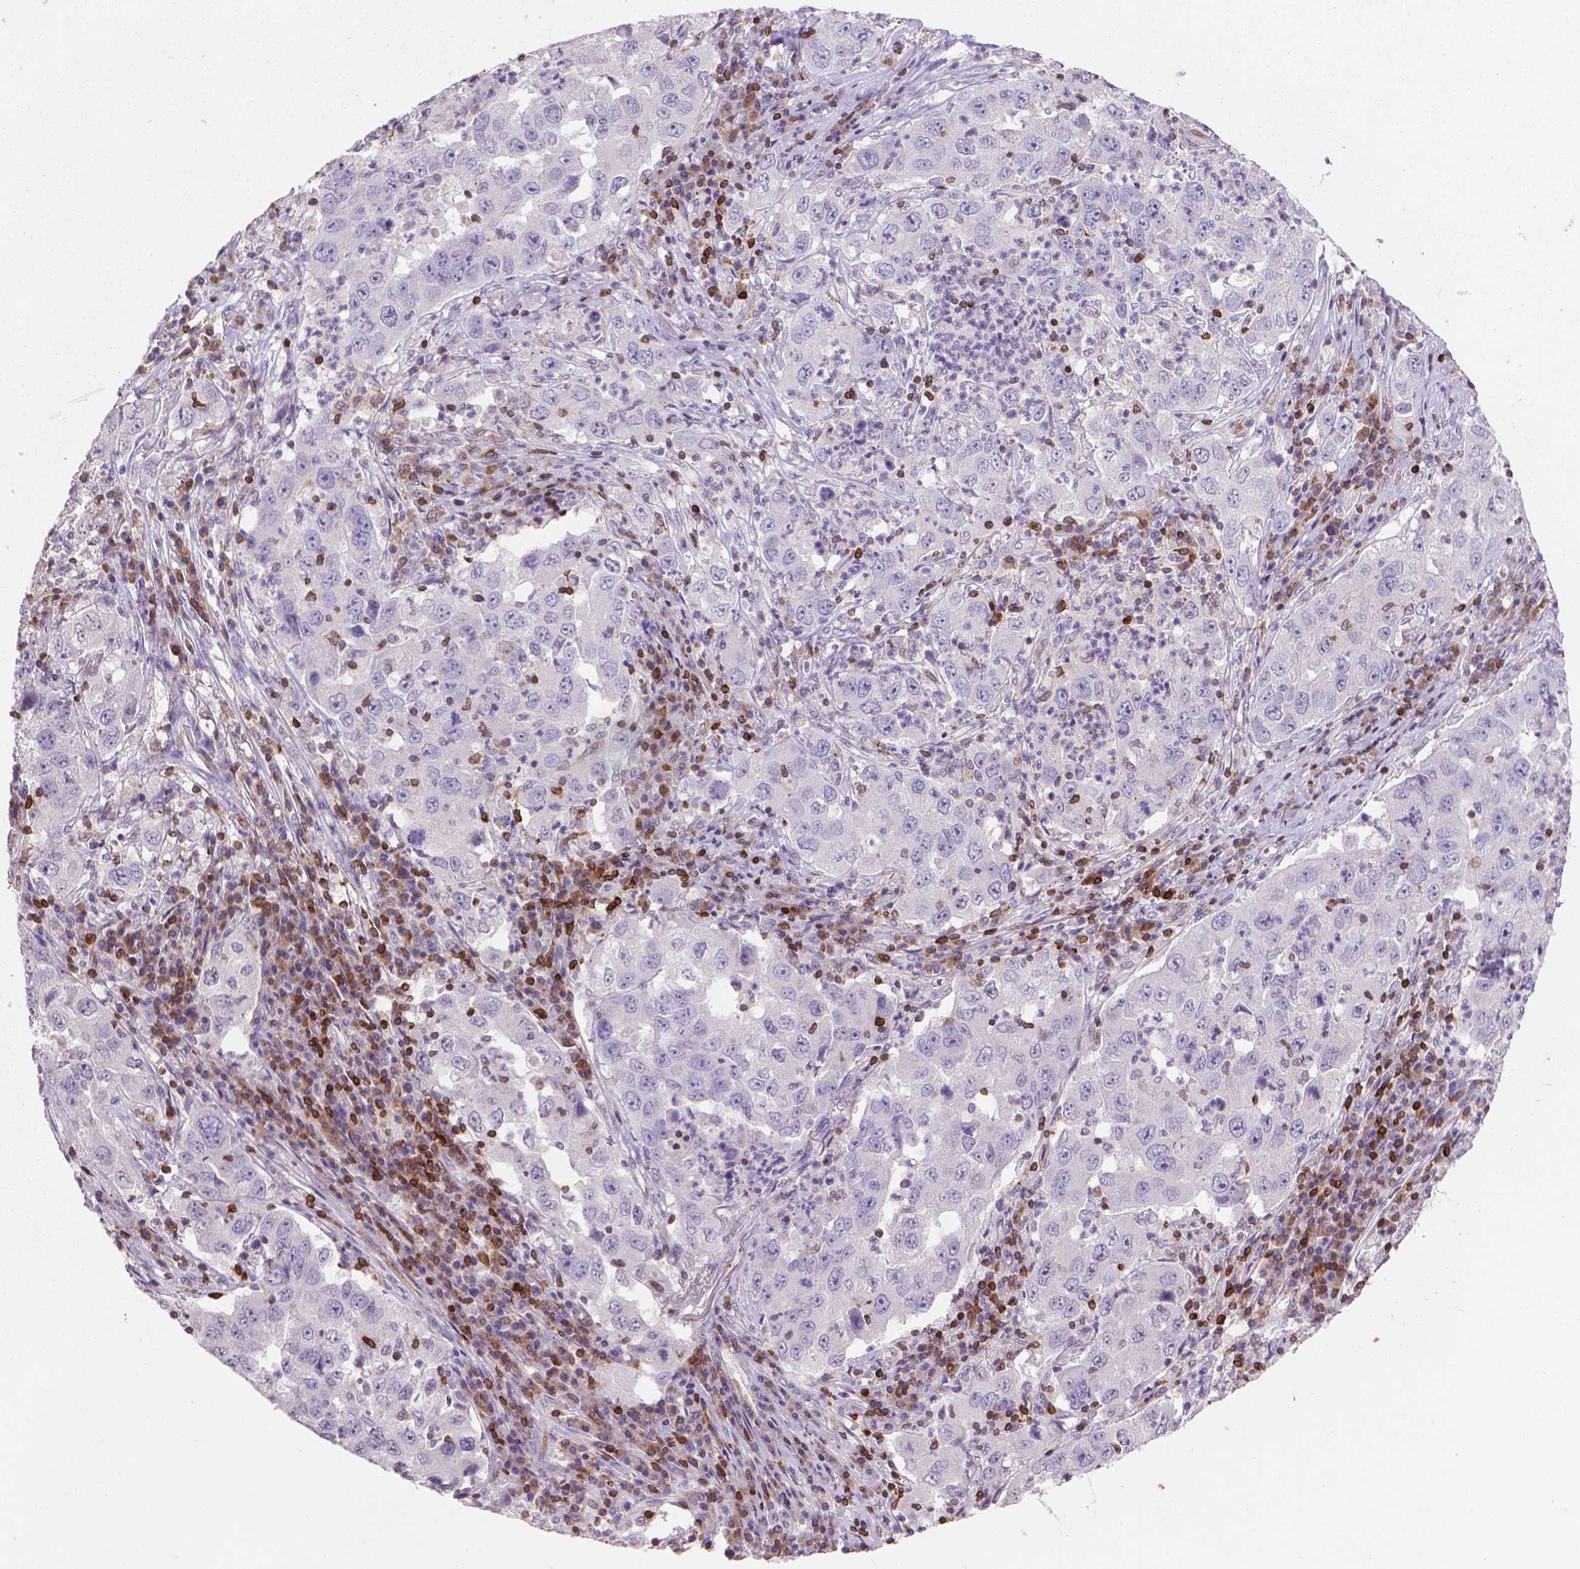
{"staining": {"intensity": "negative", "quantity": "none", "location": "none"}, "tissue": "lung cancer", "cell_type": "Tumor cells", "image_type": "cancer", "snomed": [{"axis": "morphology", "description": "Adenocarcinoma, NOS"}, {"axis": "topography", "description": "Lung"}], "caption": "This micrograph is of adenocarcinoma (lung) stained with immunohistochemistry to label a protein in brown with the nuclei are counter-stained blue. There is no positivity in tumor cells. Nuclei are stained in blue.", "gene": "BCL2", "patient": {"sex": "male", "age": 73}}